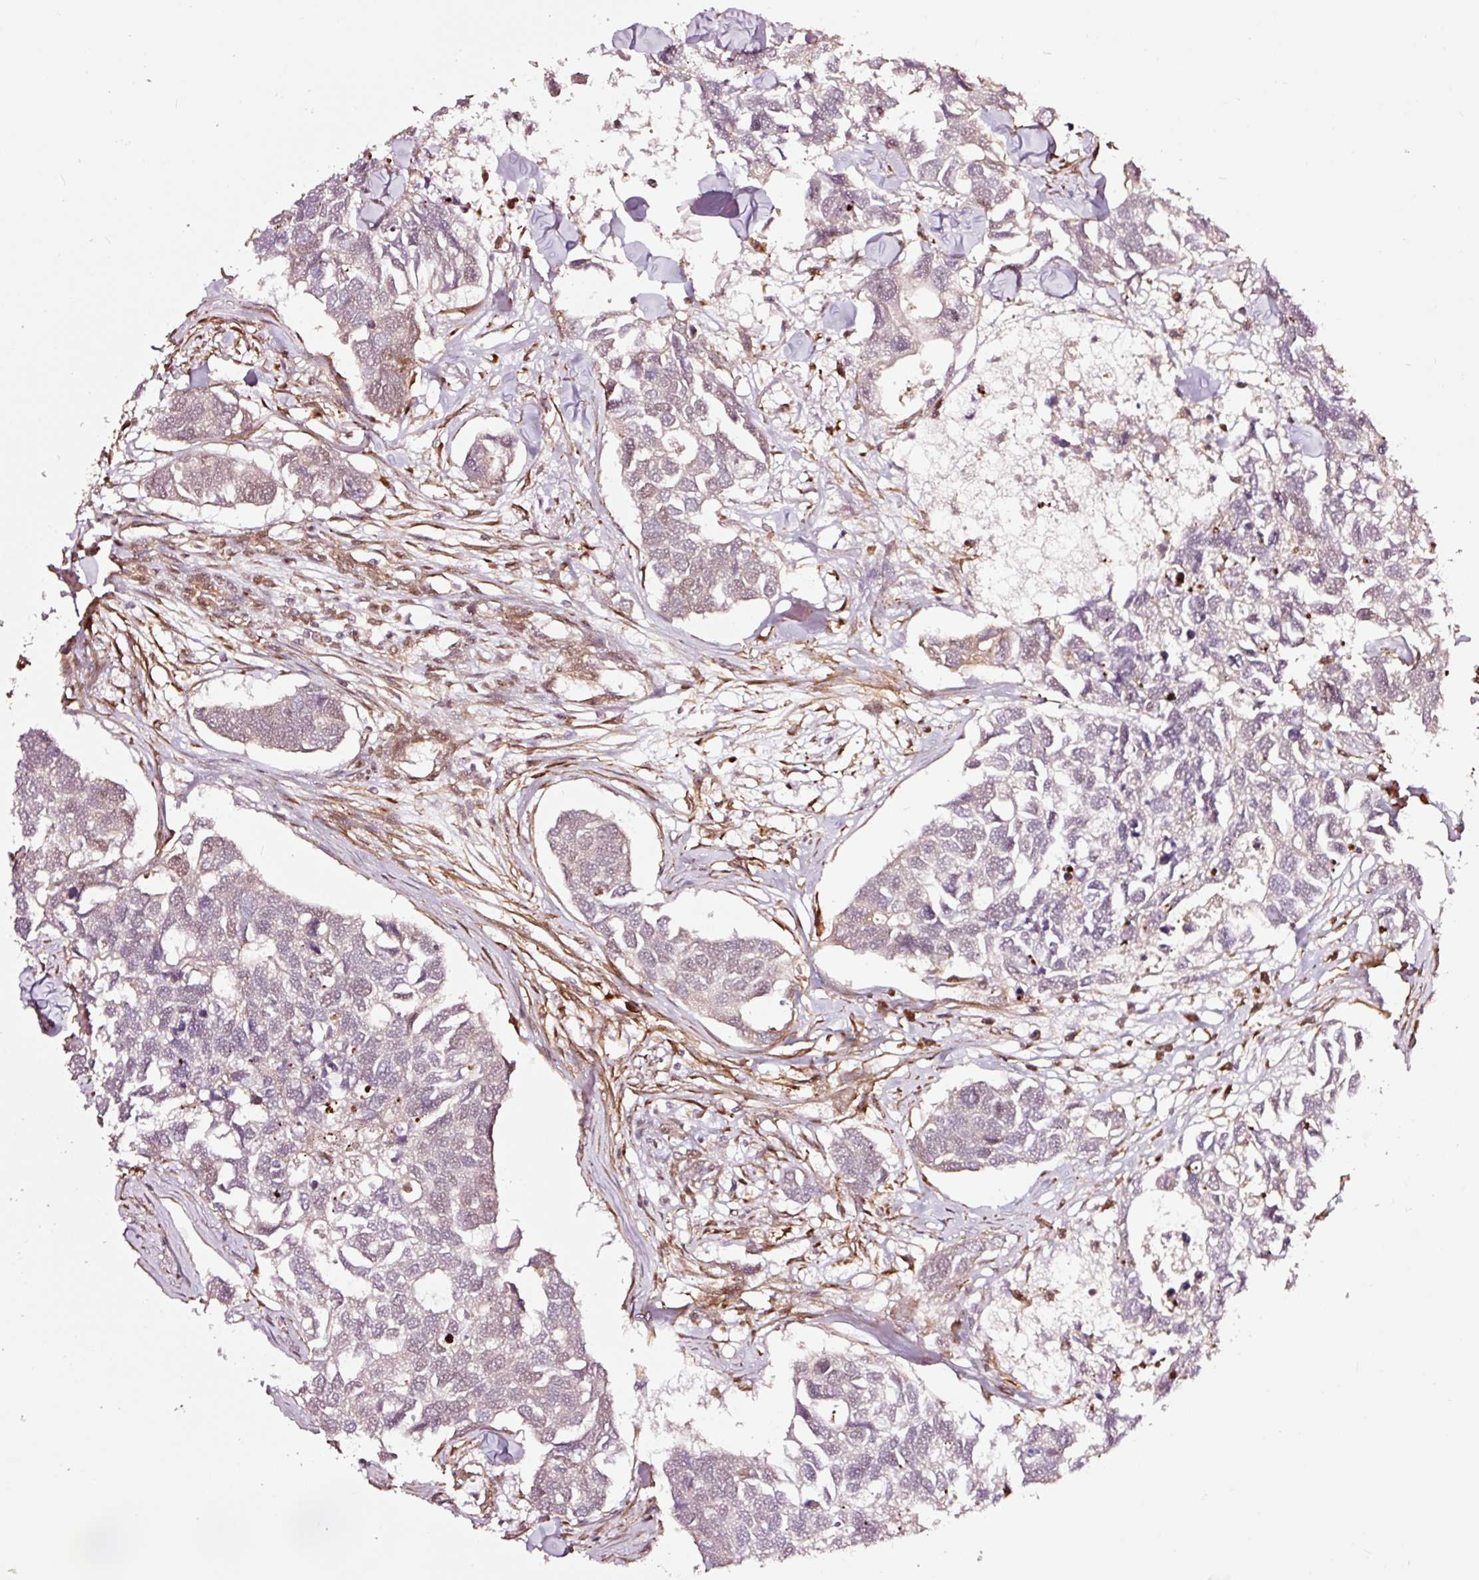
{"staining": {"intensity": "negative", "quantity": "none", "location": "none"}, "tissue": "breast cancer", "cell_type": "Tumor cells", "image_type": "cancer", "snomed": [{"axis": "morphology", "description": "Duct carcinoma"}, {"axis": "topography", "description": "Breast"}], "caption": "This is a image of immunohistochemistry staining of breast invasive ductal carcinoma, which shows no expression in tumor cells.", "gene": "TPM1", "patient": {"sex": "female", "age": 83}}